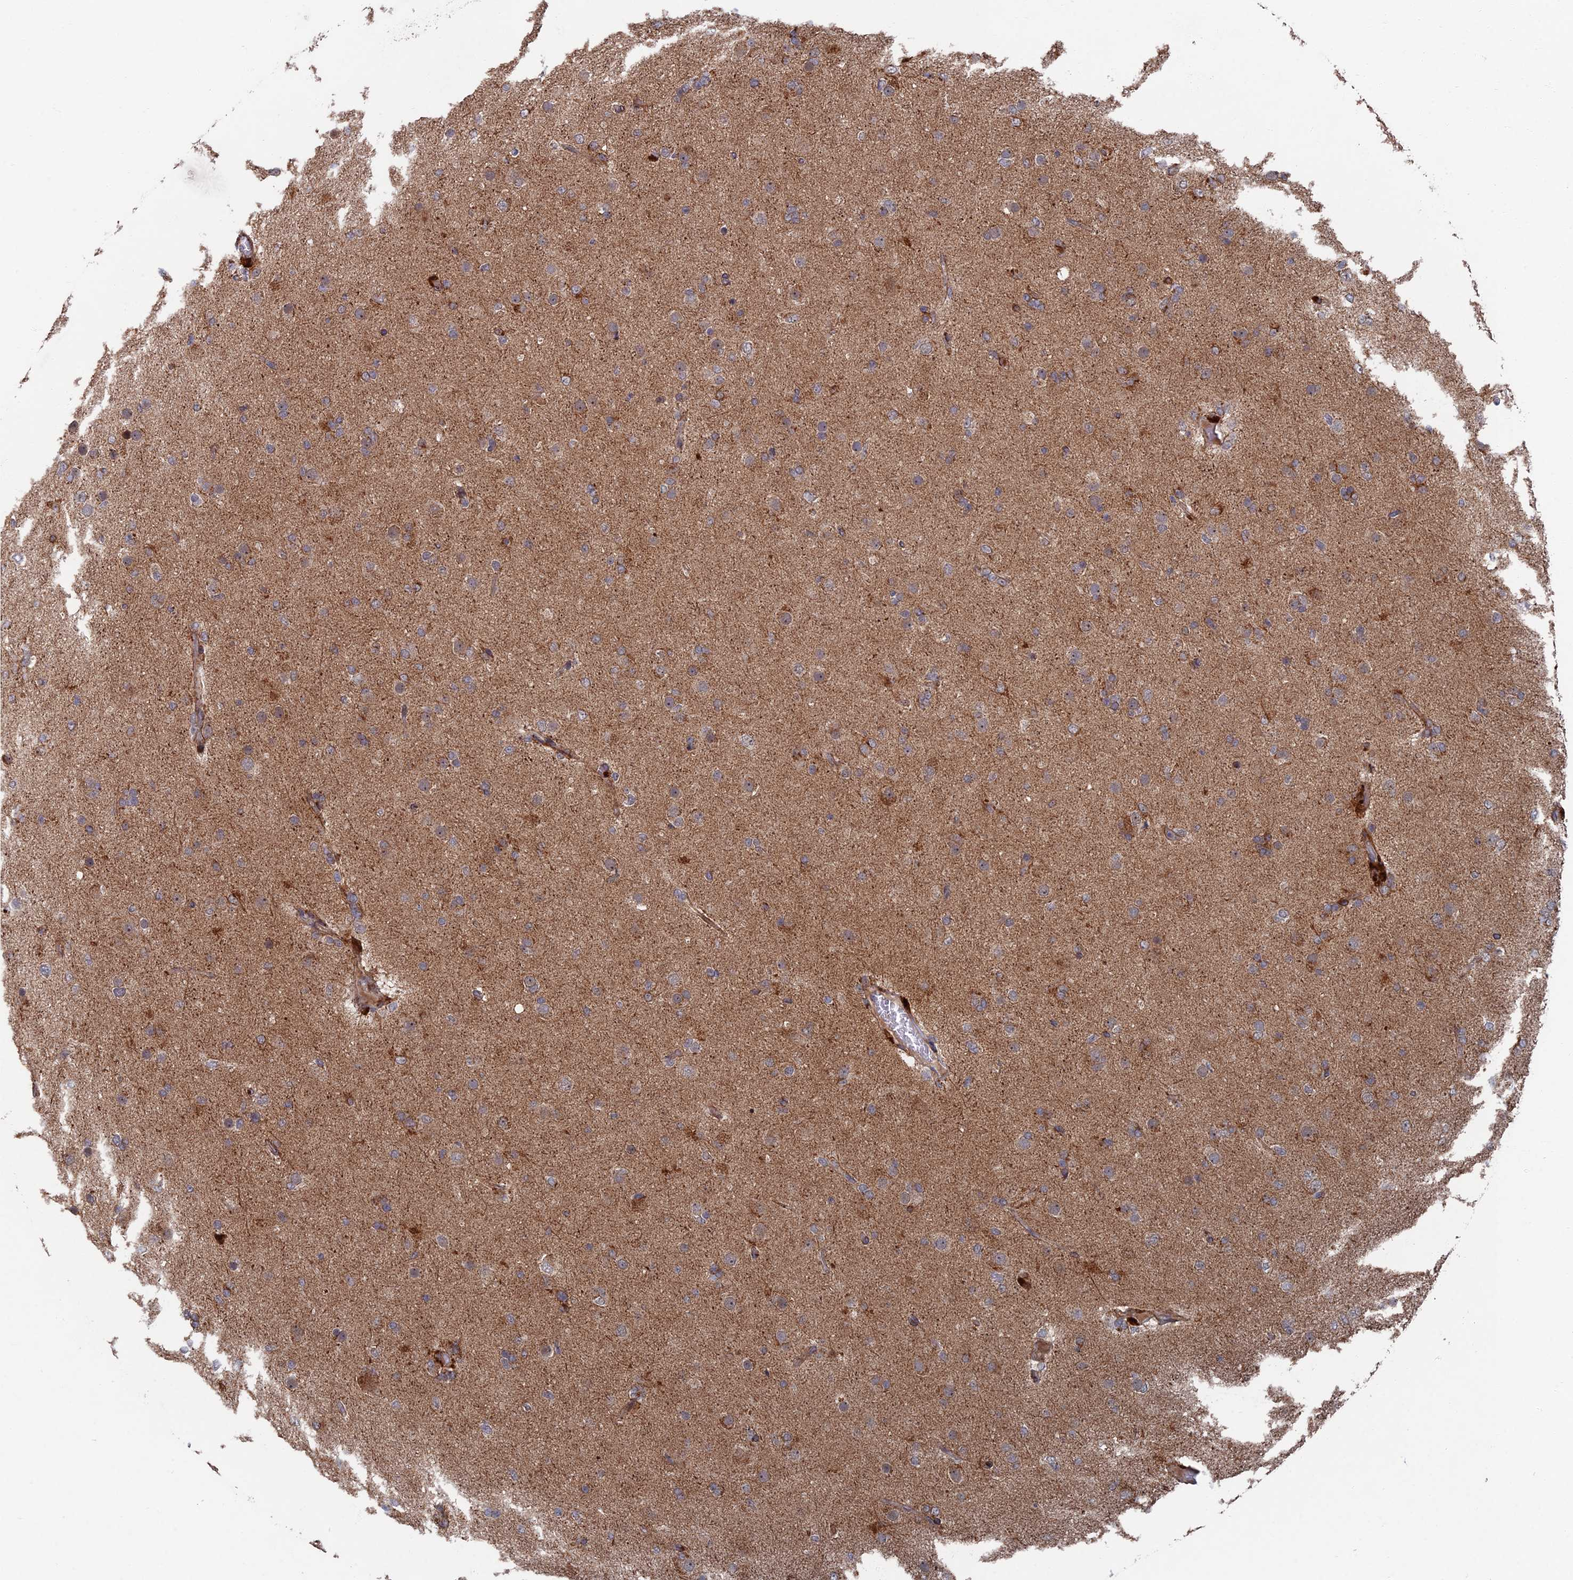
{"staining": {"intensity": "moderate", "quantity": "<25%", "location": "cytoplasmic/membranous"}, "tissue": "glioma", "cell_type": "Tumor cells", "image_type": "cancer", "snomed": [{"axis": "morphology", "description": "Glioma, malignant, Low grade"}, {"axis": "topography", "description": "Brain"}], "caption": "Human low-grade glioma (malignant) stained for a protein (brown) reveals moderate cytoplasmic/membranous positive expression in approximately <25% of tumor cells.", "gene": "GTF2IRD1", "patient": {"sex": "male", "age": 65}}